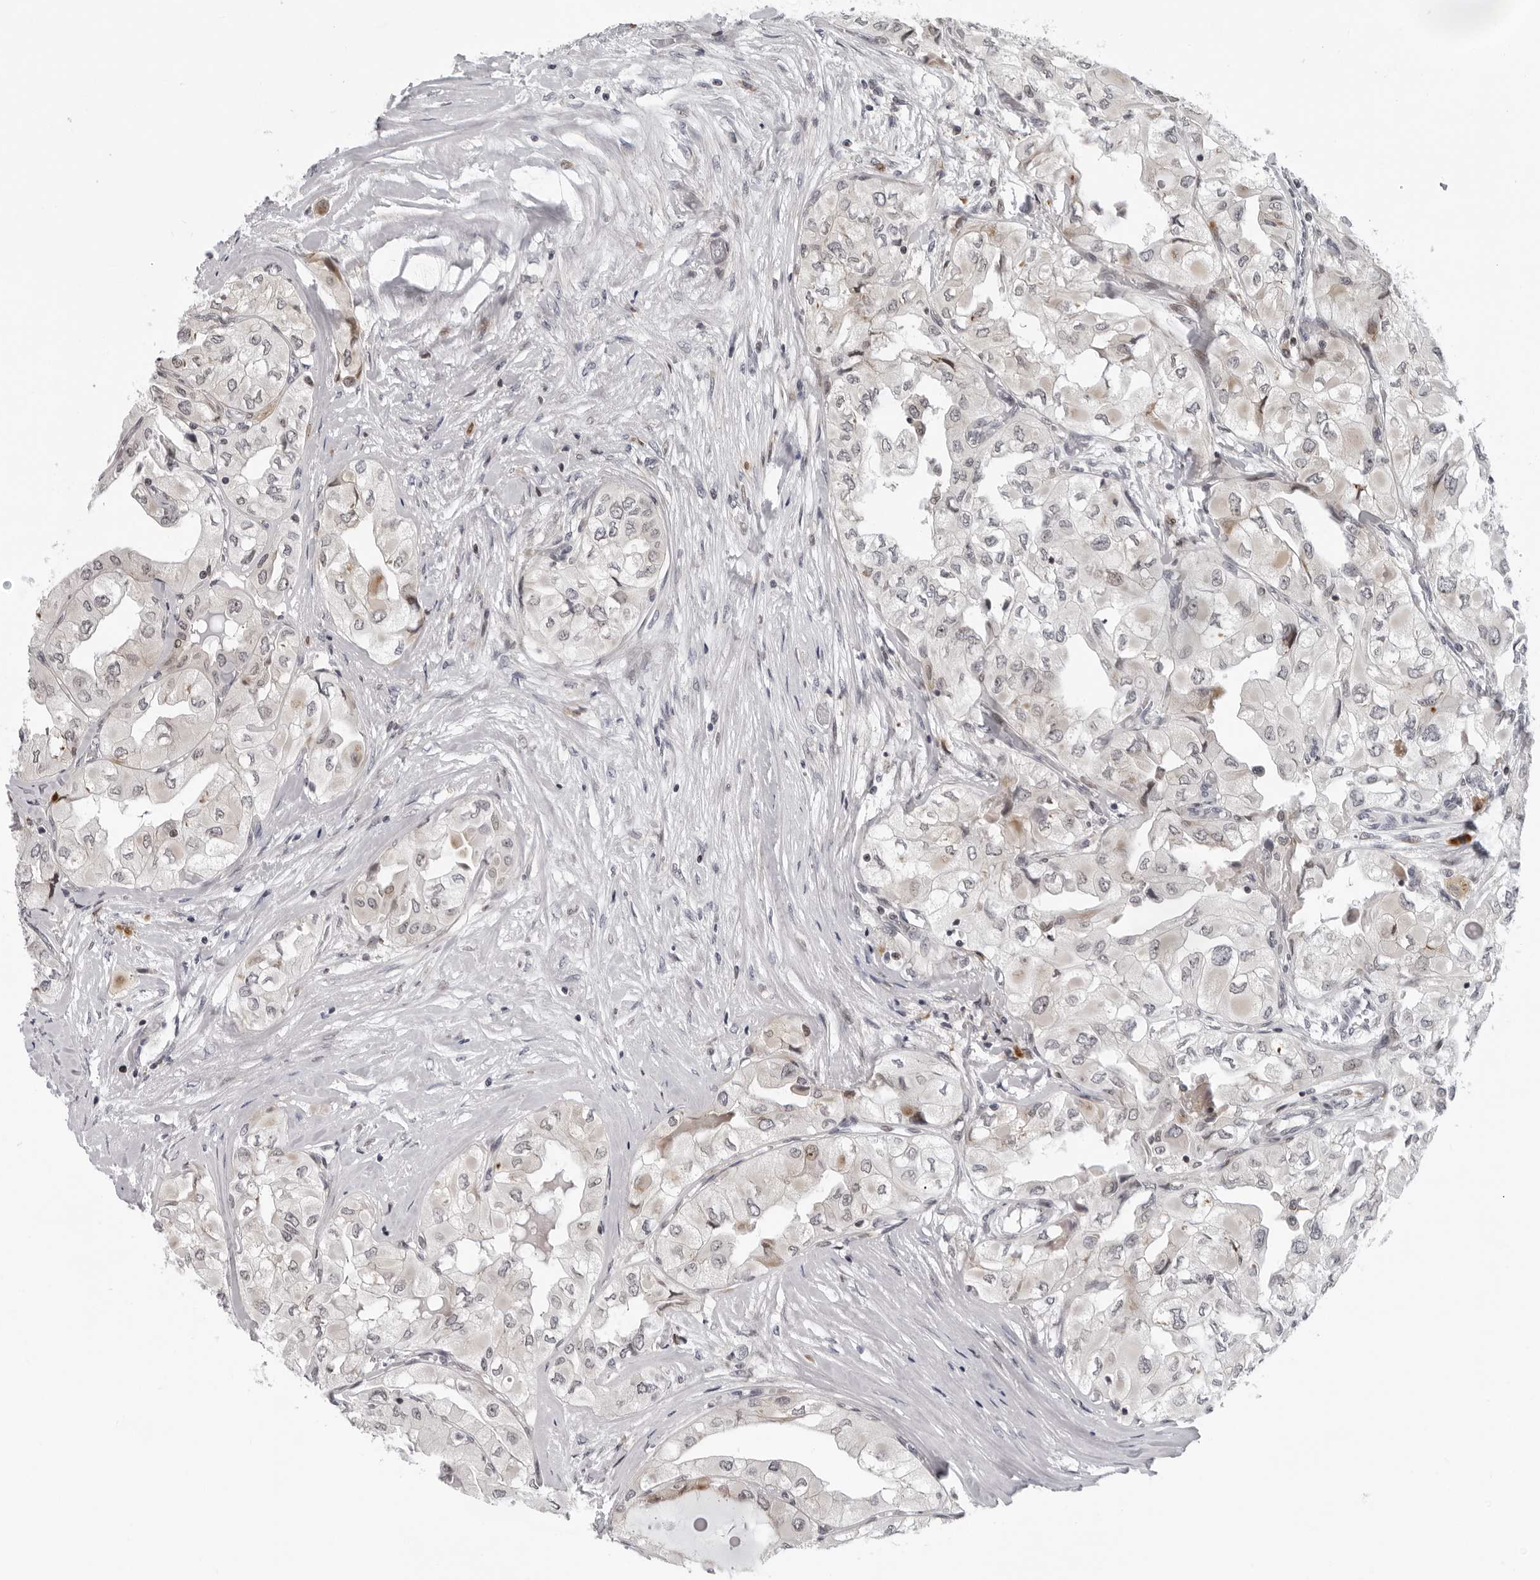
{"staining": {"intensity": "moderate", "quantity": "<25%", "location": "cytoplasmic/membranous"}, "tissue": "thyroid cancer", "cell_type": "Tumor cells", "image_type": "cancer", "snomed": [{"axis": "morphology", "description": "Papillary adenocarcinoma, NOS"}, {"axis": "topography", "description": "Thyroid gland"}], "caption": "Immunohistochemical staining of human papillary adenocarcinoma (thyroid) demonstrates moderate cytoplasmic/membranous protein staining in about <25% of tumor cells.", "gene": "PIP4K2C", "patient": {"sex": "female", "age": 59}}